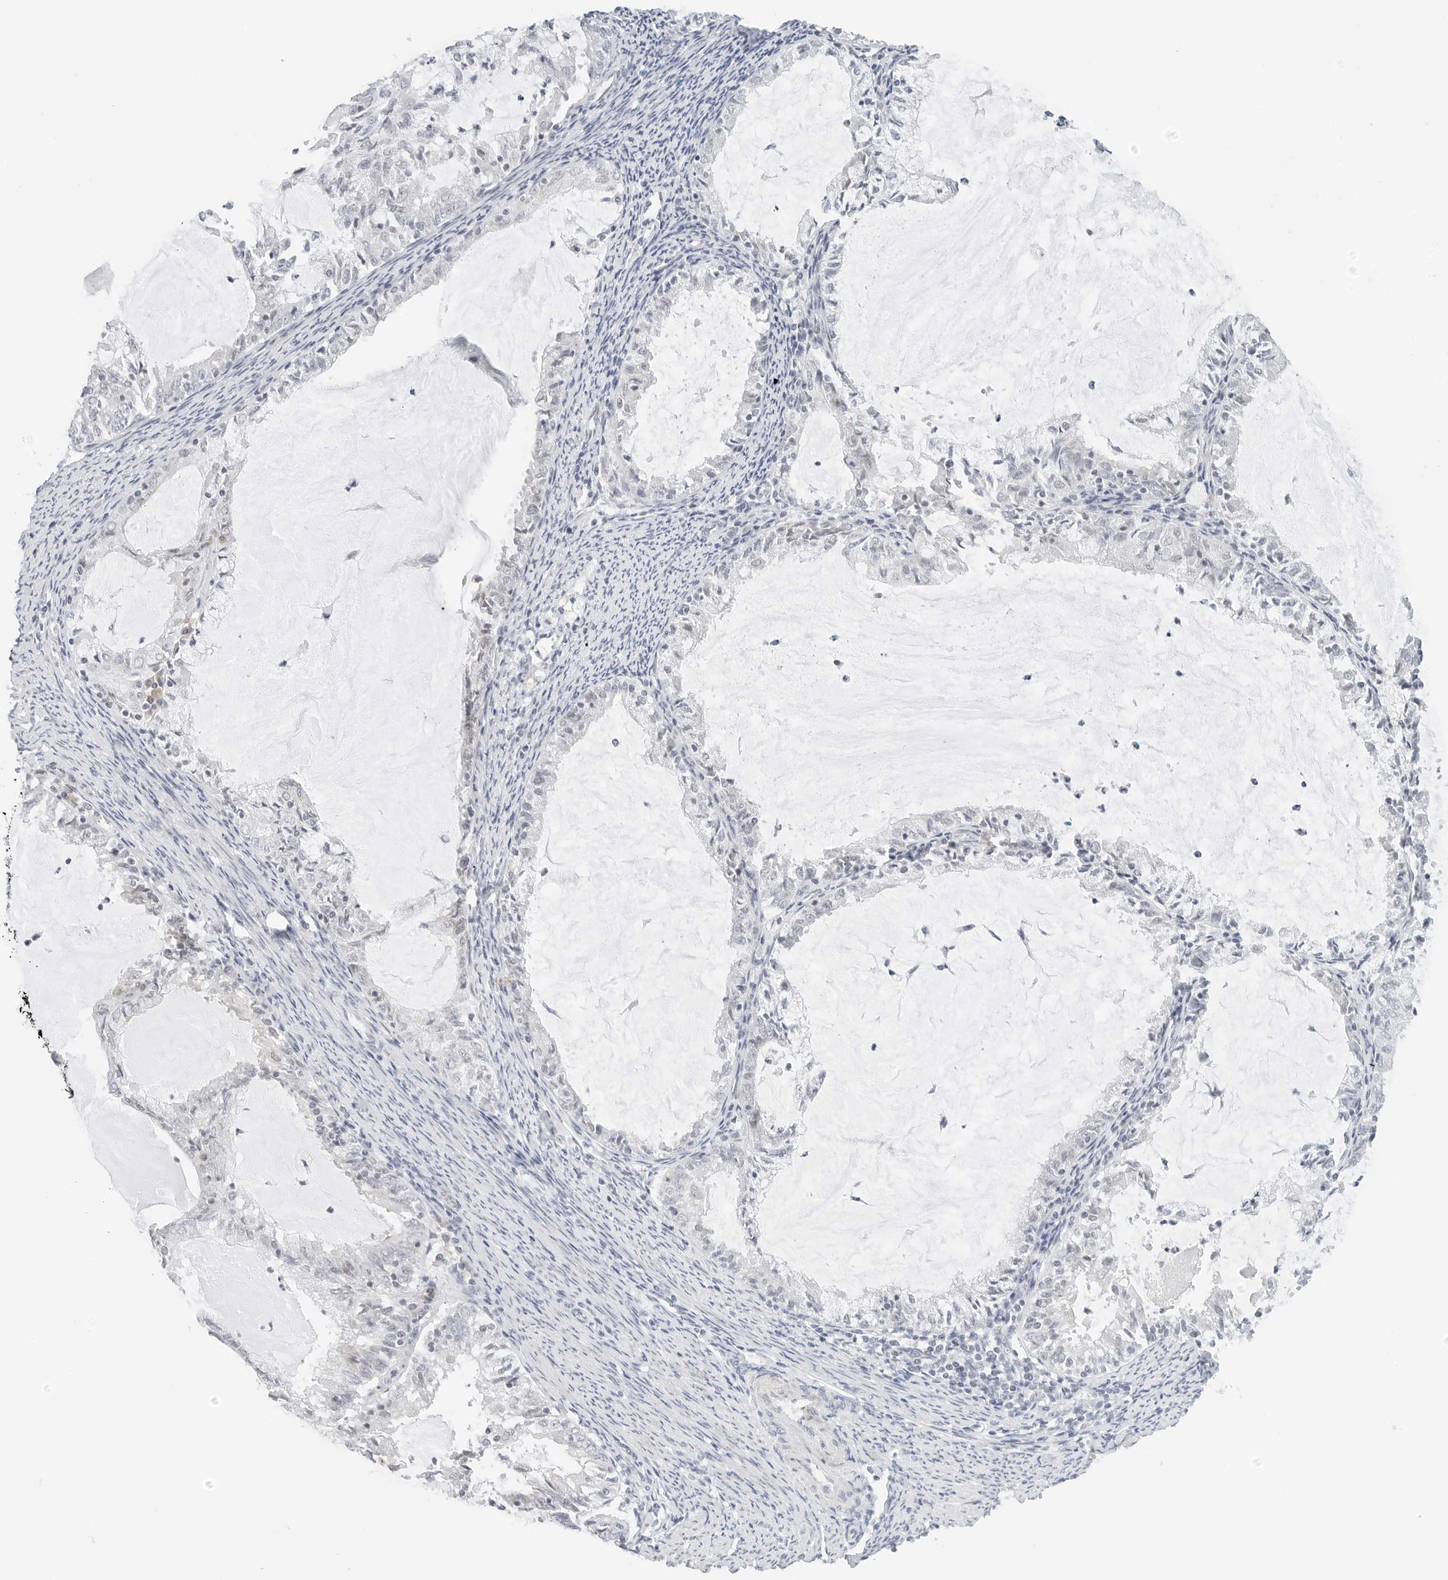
{"staining": {"intensity": "negative", "quantity": "none", "location": "none"}, "tissue": "endometrial cancer", "cell_type": "Tumor cells", "image_type": "cancer", "snomed": [{"axis": "morphology", "description": "Adenocarcinoma, NOS"}, {"axis": "topography", "description": "Endometrium"}], "caption": "A photomicrograph of human endometrial cancer is negative for staining in tumor cells. (DAB (3,3'-diaminobenzidine) immunohistochemistry (IHC) with hematoxylin counter stain).", "gene": "NEO1", "patient": {"sex": "female", "age": 57}}